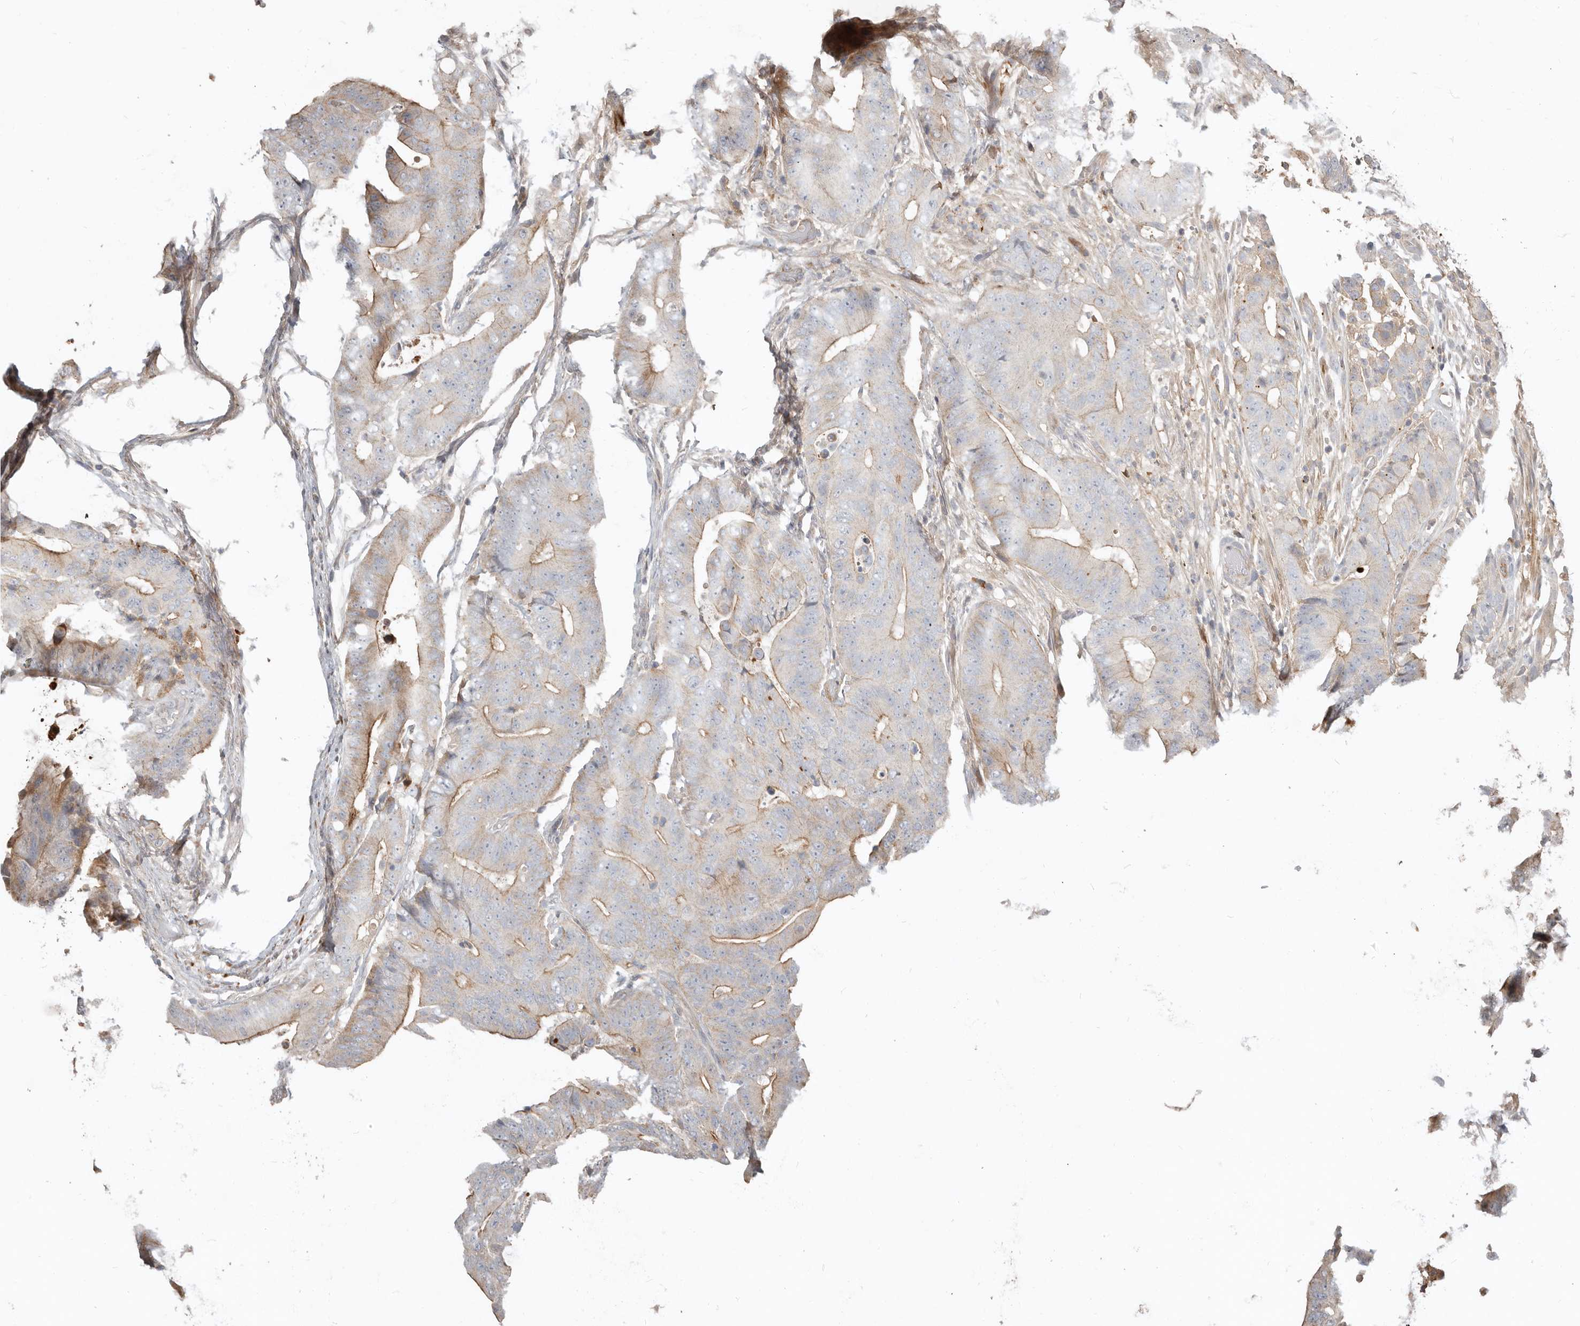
{"staining": {"intensity": "moderate", "quantity": "25%-75%", "location": "cytoplasmic/membranous"}, "tissue": "colorectal cancer", "cell_type": "Tumor cells", "image_type": "cancer", "snomed": [{"axis": "morphology", "description": "Adenocarcinoma, NOS"}, {"axis": "topography", "description": "Colon"}], "caption": "Tumor cells demonstrate medium levels of moderate cytoplasmic/membranous expression in about 25%-75% of cells in human colorectal adenocarcinoma. (DAB IHC with brightfield microscopy, high magnification).", "gene": "MTFR2", "patient": {"sex": "male", "age": 83}}